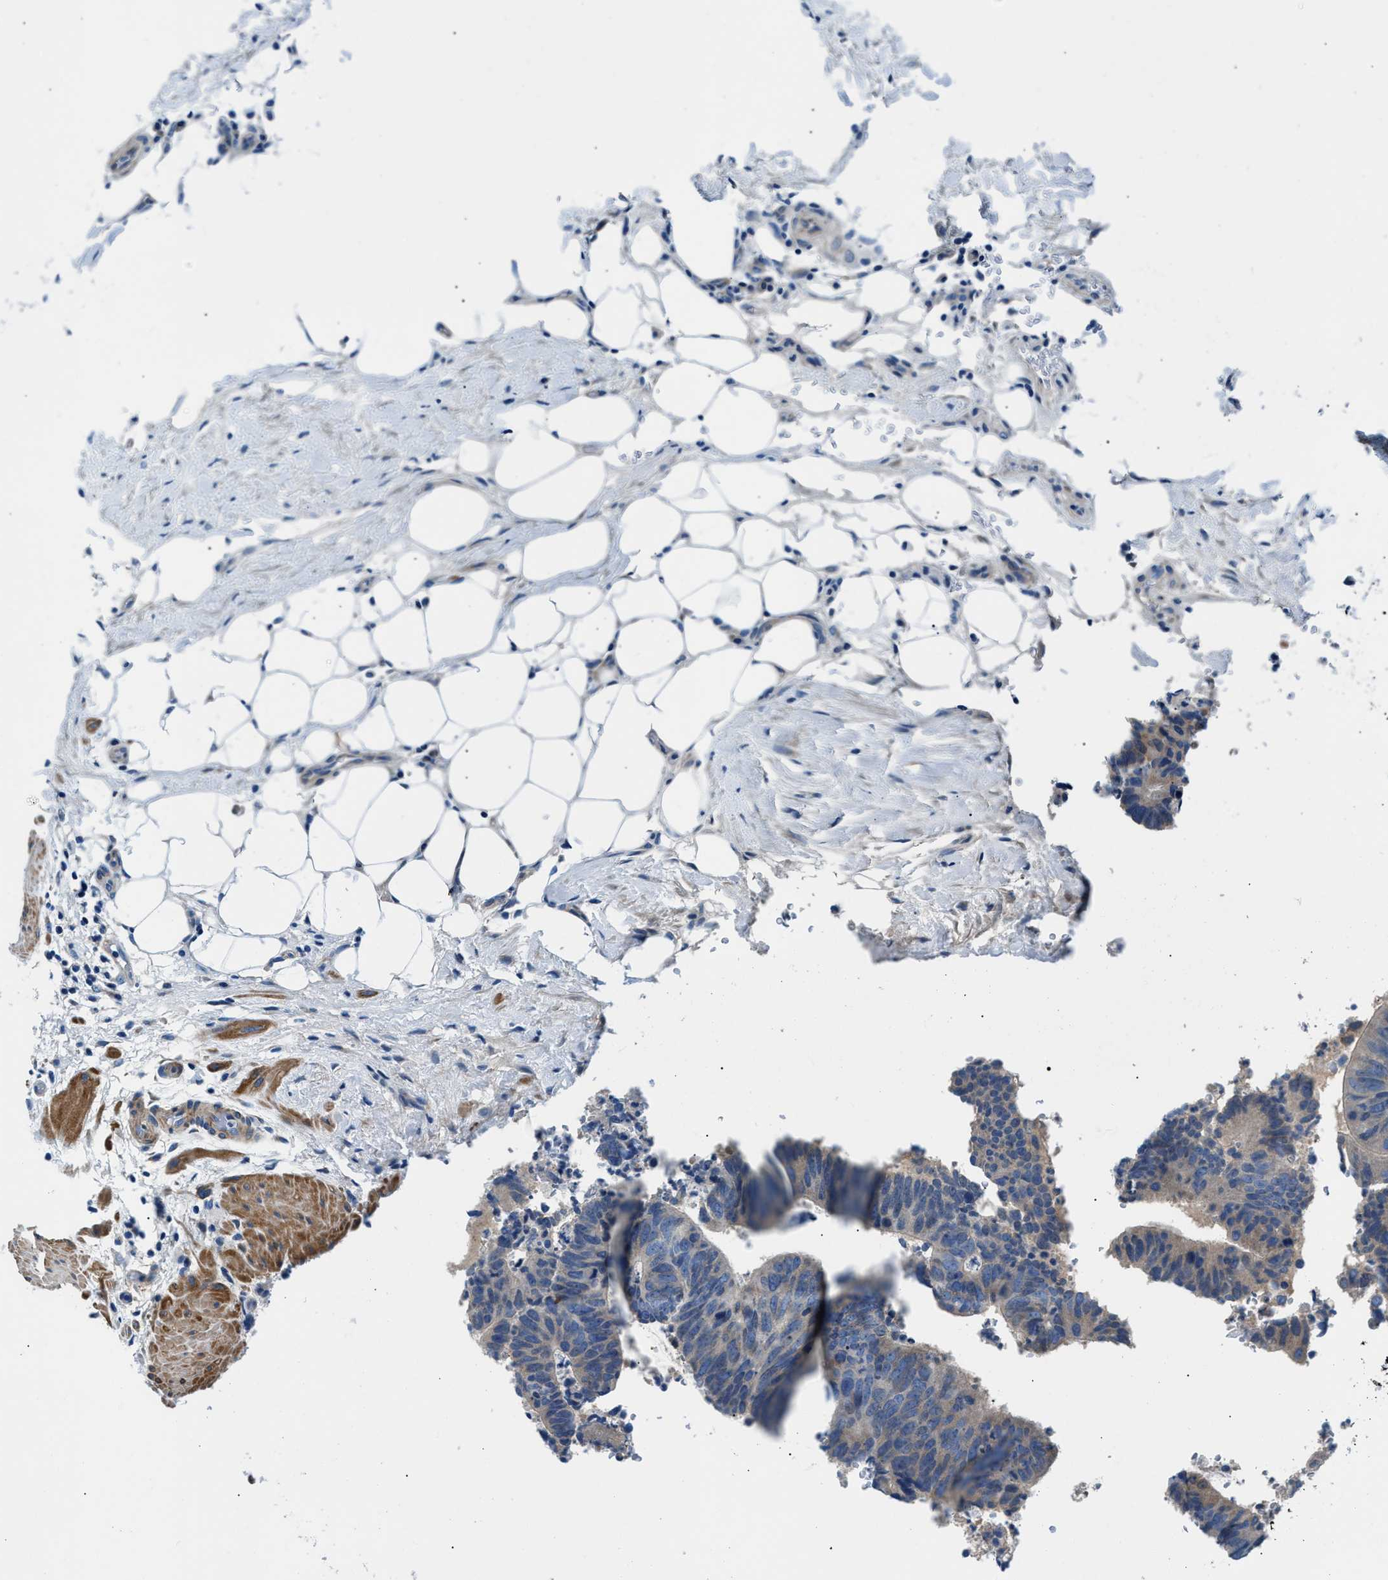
{"staining": {"intensity": "weak", "quantity": "25%-75%", "location": "cytoplasmic/membranous"}, "tissue": "colorectal cancer", "cell_type": "Tumor cells", "image_type": "cancer", "snomed": [{"axis": "morphology", "description": "Adenocarcinoma, NOS"}, {"axis": "topography", "description": "Colon"}], "caption": "High-magnification brightfield microscopy of colorectal cancer (adenocarcinoma) stained with DAB (brown) and counterstained with hematoxylin (blue). tumor cells exhibit weak cytoplasmic/membranous expression is seen in about25%-75% of cells.", "gene": "CDRT4", "patient": {"sex": "male", "age": 56}}